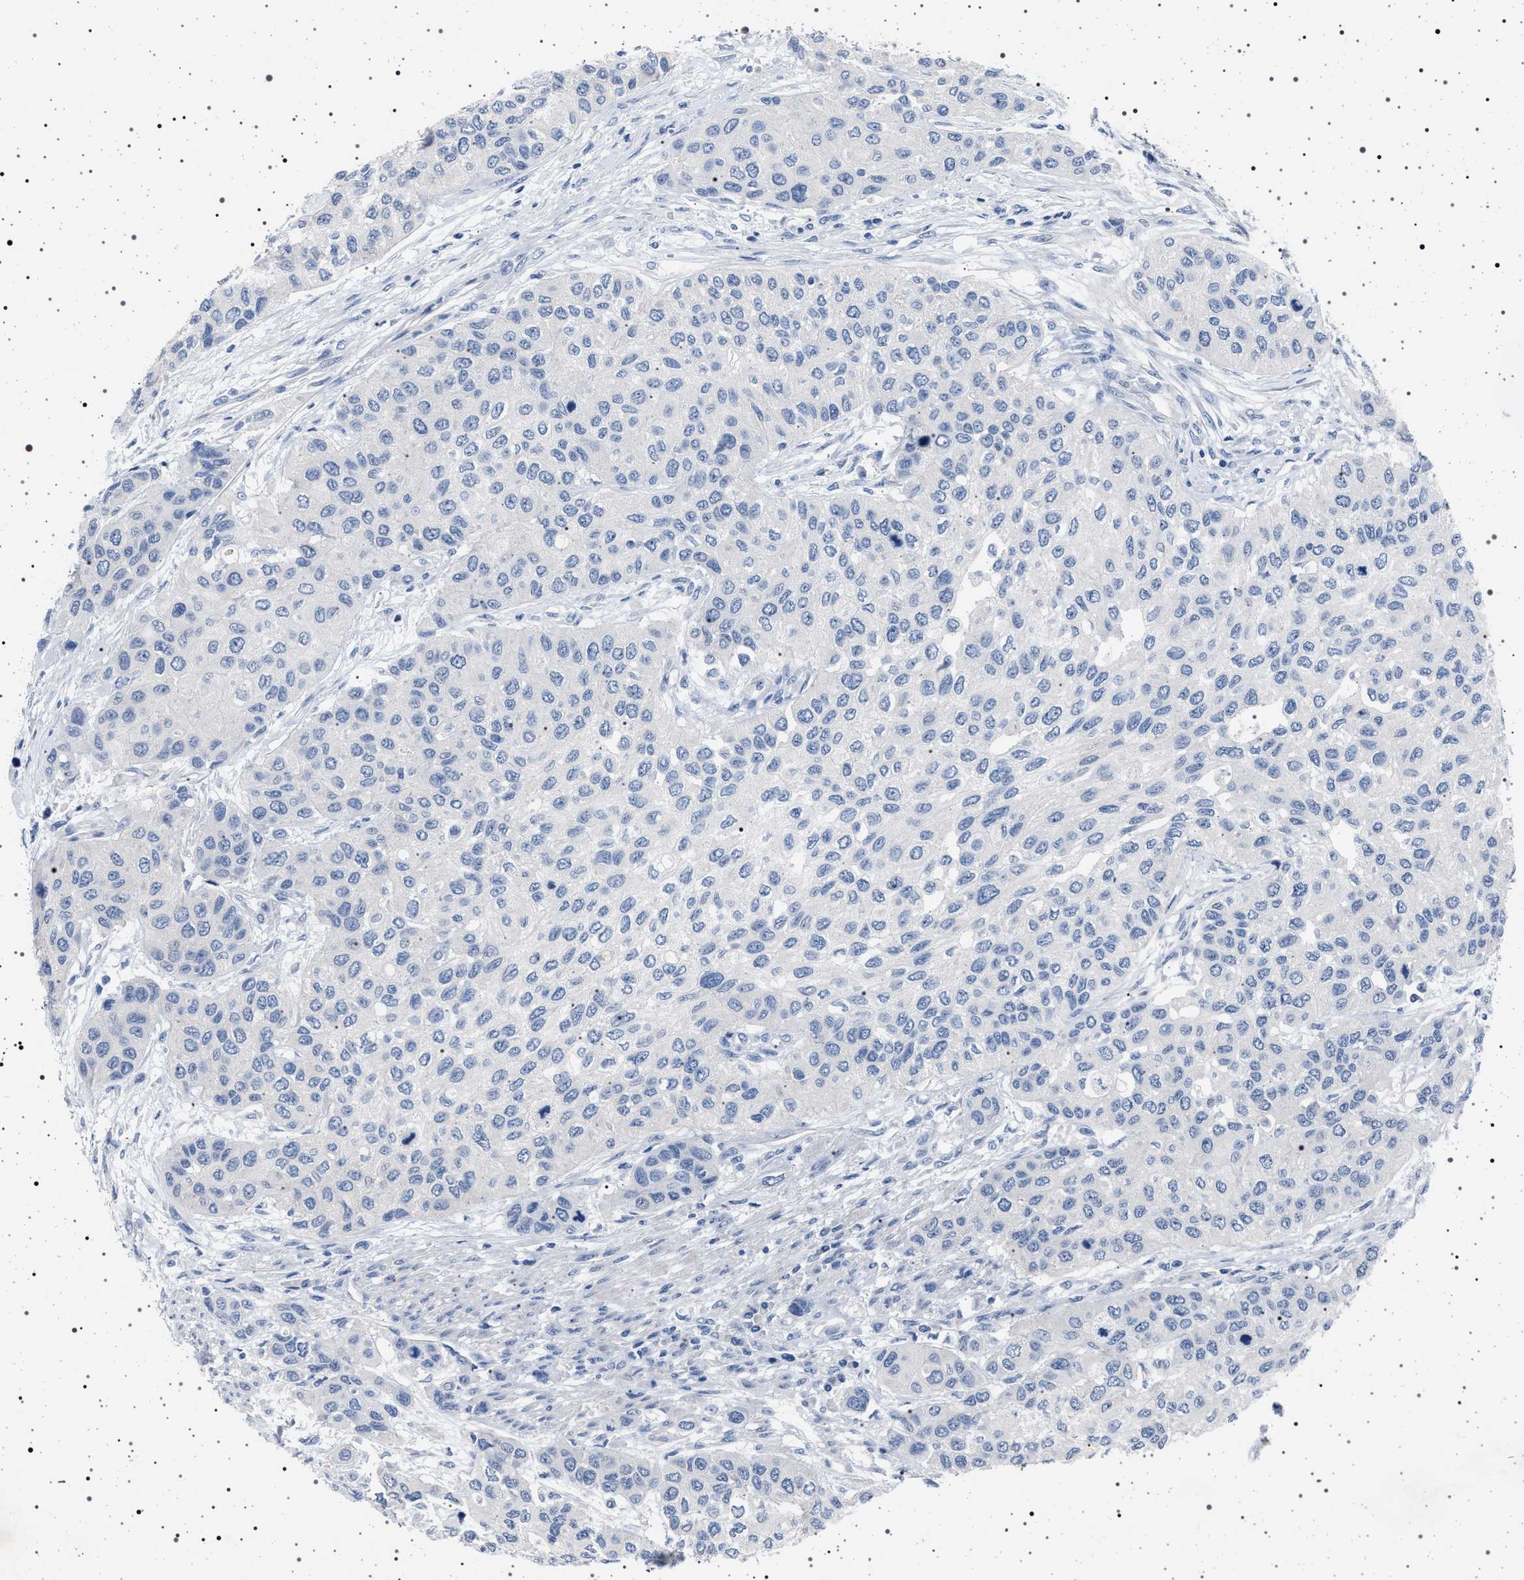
{"staining": {"intensity": "negative", "quantity": "none", "location": "none"}, "tissue": "urothelial cancer", "cell_type": "Tumor cells", "image_type": "cancer", "snomed": [{"axis": "morphology", "description": "Urothelial carcinoma, High grade"}, {"axis": "topography", "description": "Urinary bladder"}], "caption": "Micrograph shows no significant protein expression in tumor cells of high-grade urothelial carcinoma. Nuclei are stained in blue.", "gene": "NAT9", "patient": {"sex": "female", "age": 56}}